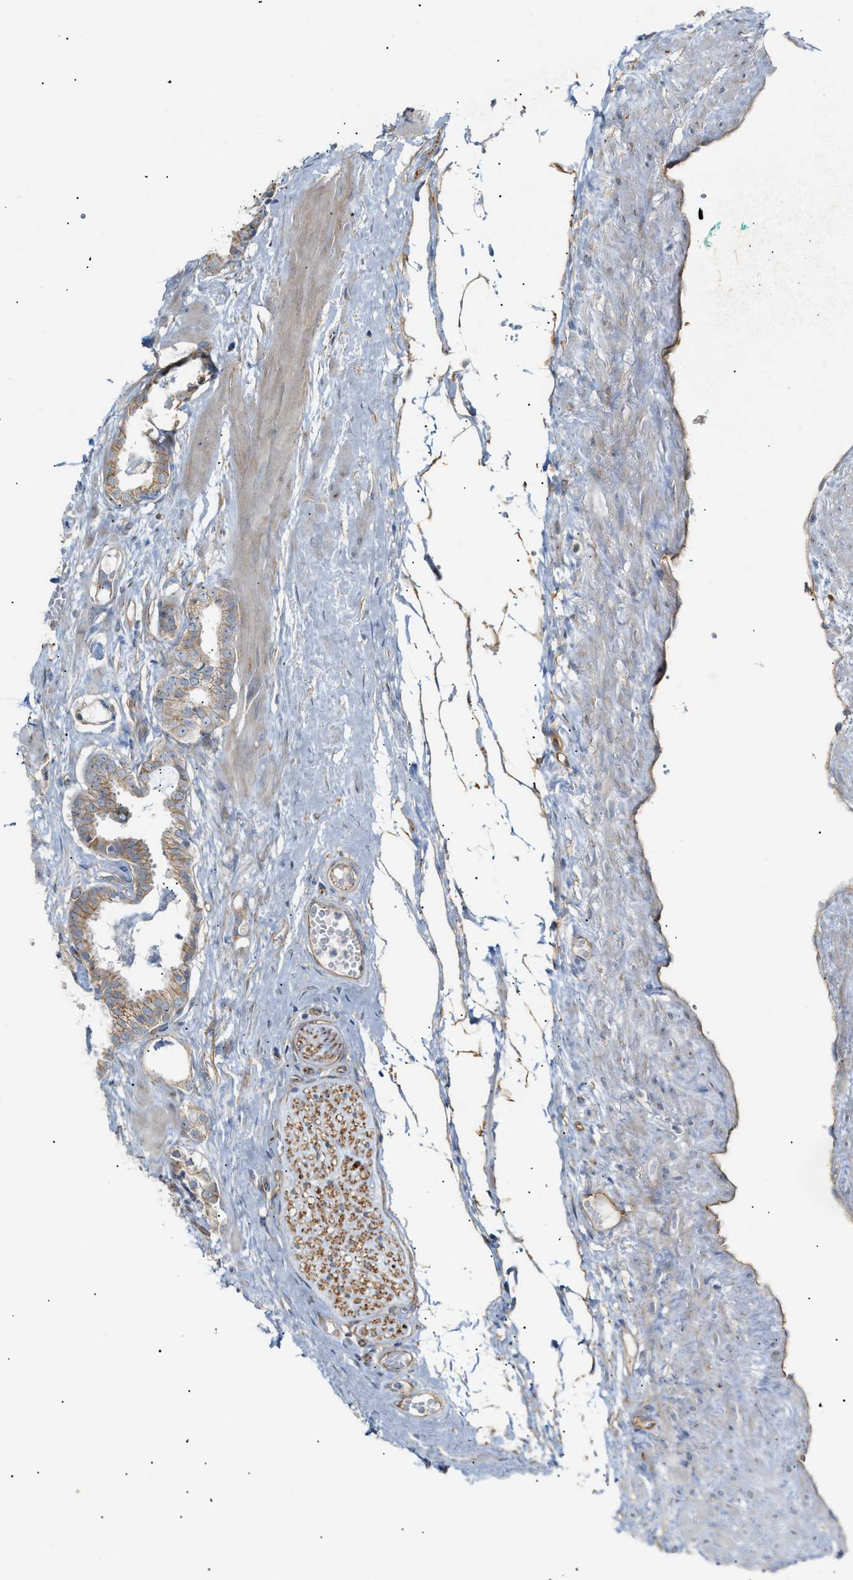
{"staining": {"intensity": "moderate", "quantity": ">75%", "location": "cytoplasmic/membranous"}, "tissue": "prostate cancer", "cell_type": "Tumor cells", "image_type": "cancer", "snomed": [{"axis": "morphology", "description": "Adenocarcinoma, Low grade"}, {"axis": "topography", "description": "Prostate"}], "caption": "A brown stain labels moderate cytoplasmic/membranous expression of a protein in prostate cancer tumor cells.", "gene": "ZFHX2", "patient": {"sex": "male", "age": 53}}